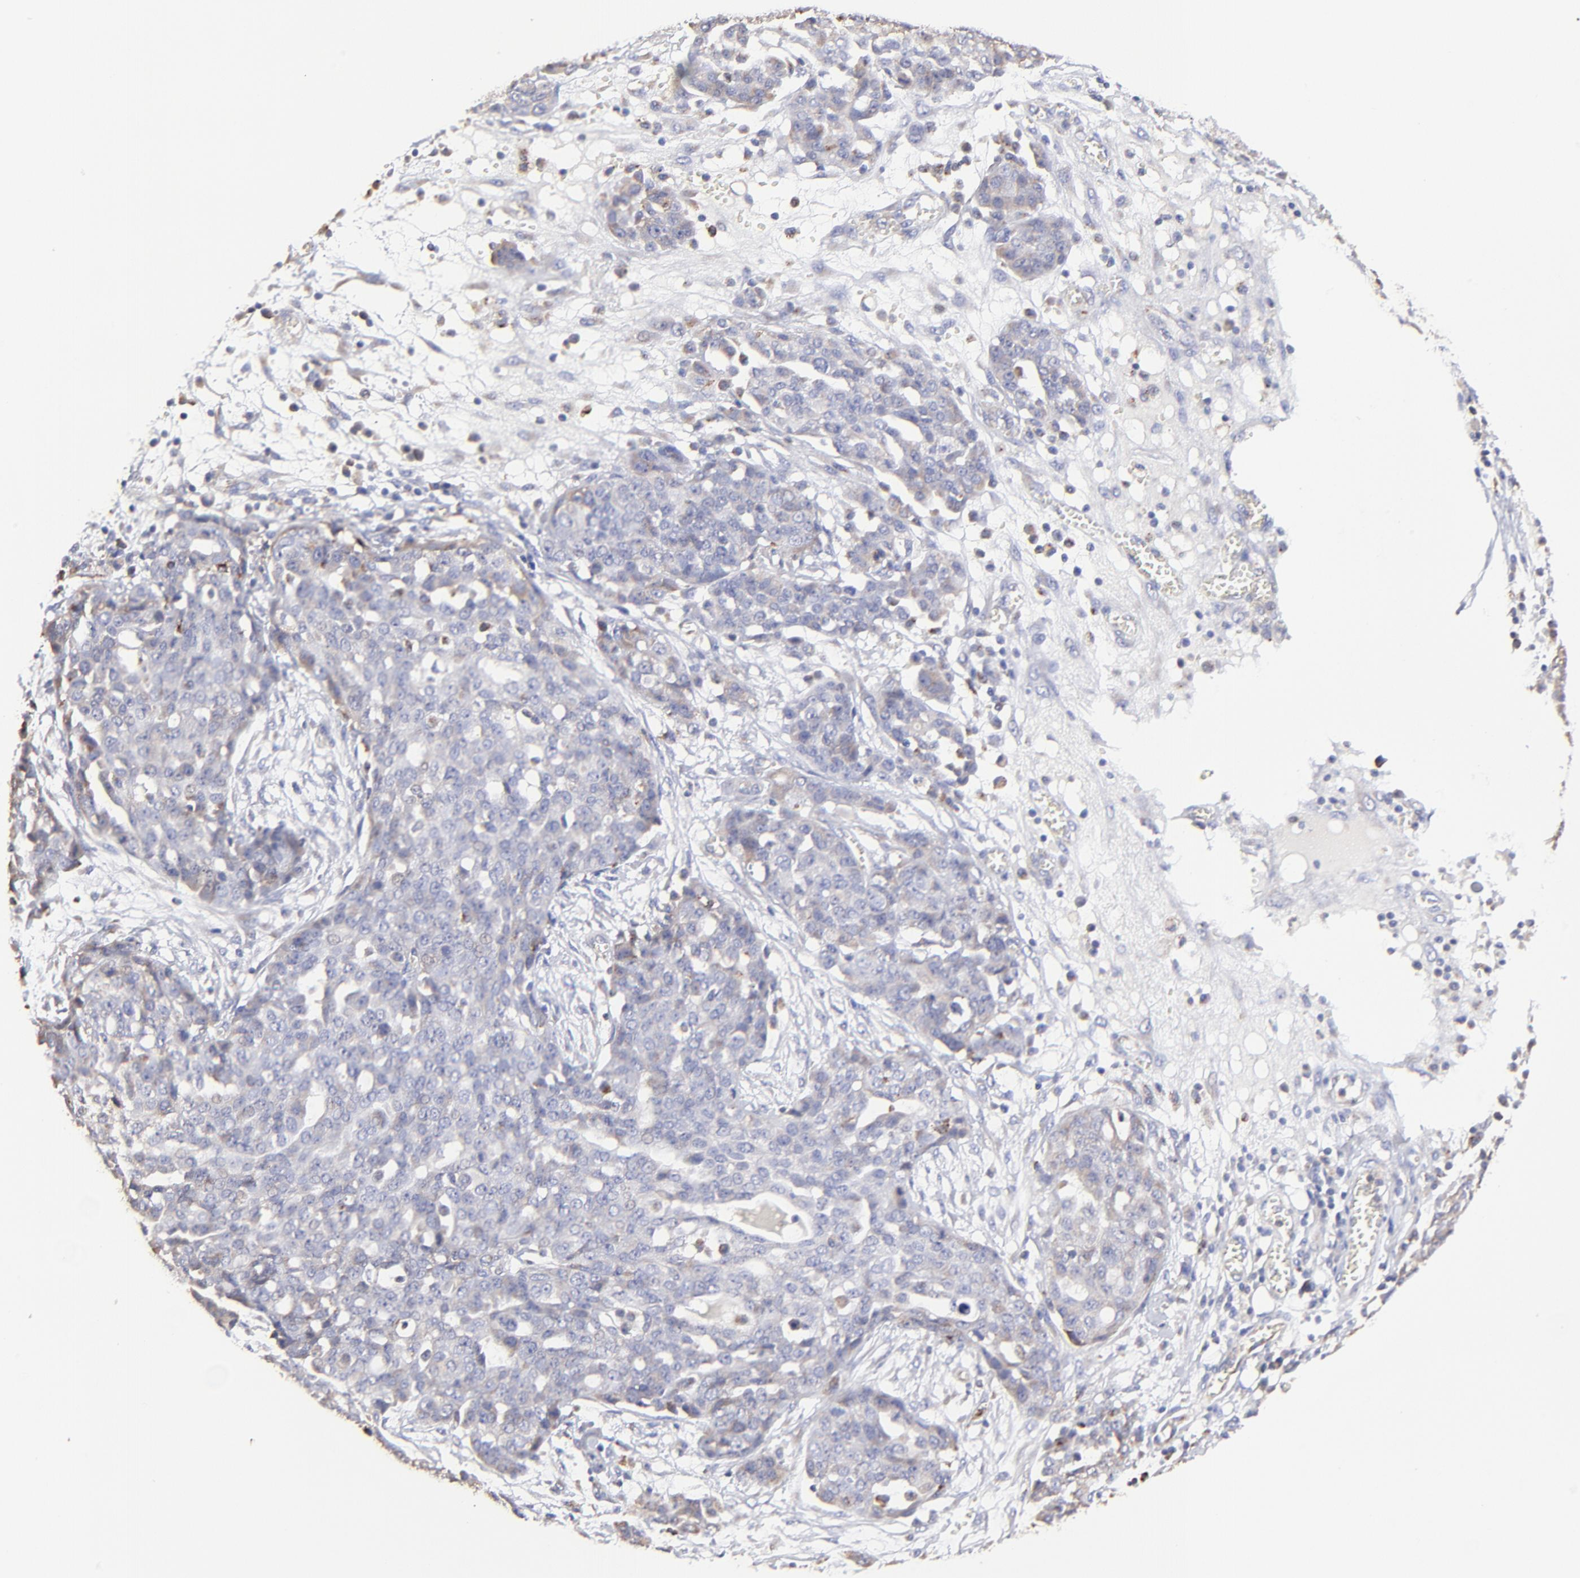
{"staining": {"intensity": "weak", "quantity": ">75%", "location": "cytoplasmic/membranous"}, "tissue": "ovarian cancer", "cell_type": "Tumor cells", "image_type": "cancer", "snomed": [{"axis": "morphology", "description": "Cystadenocarcinoma, serous, NOS"}, {"axis": "topography", "description": "Soft tissue"}, {"axis": "topography", "description": "Ovary"}], "caption": "This is an image of IHC staining of ovarian cancer (serous cystadenocarcinoma), which shows weak staining in the cytoplasmic/membranous of tumor cells.", "gene": "GCSAM", "patient": {"sex": "female", "age": 57}}